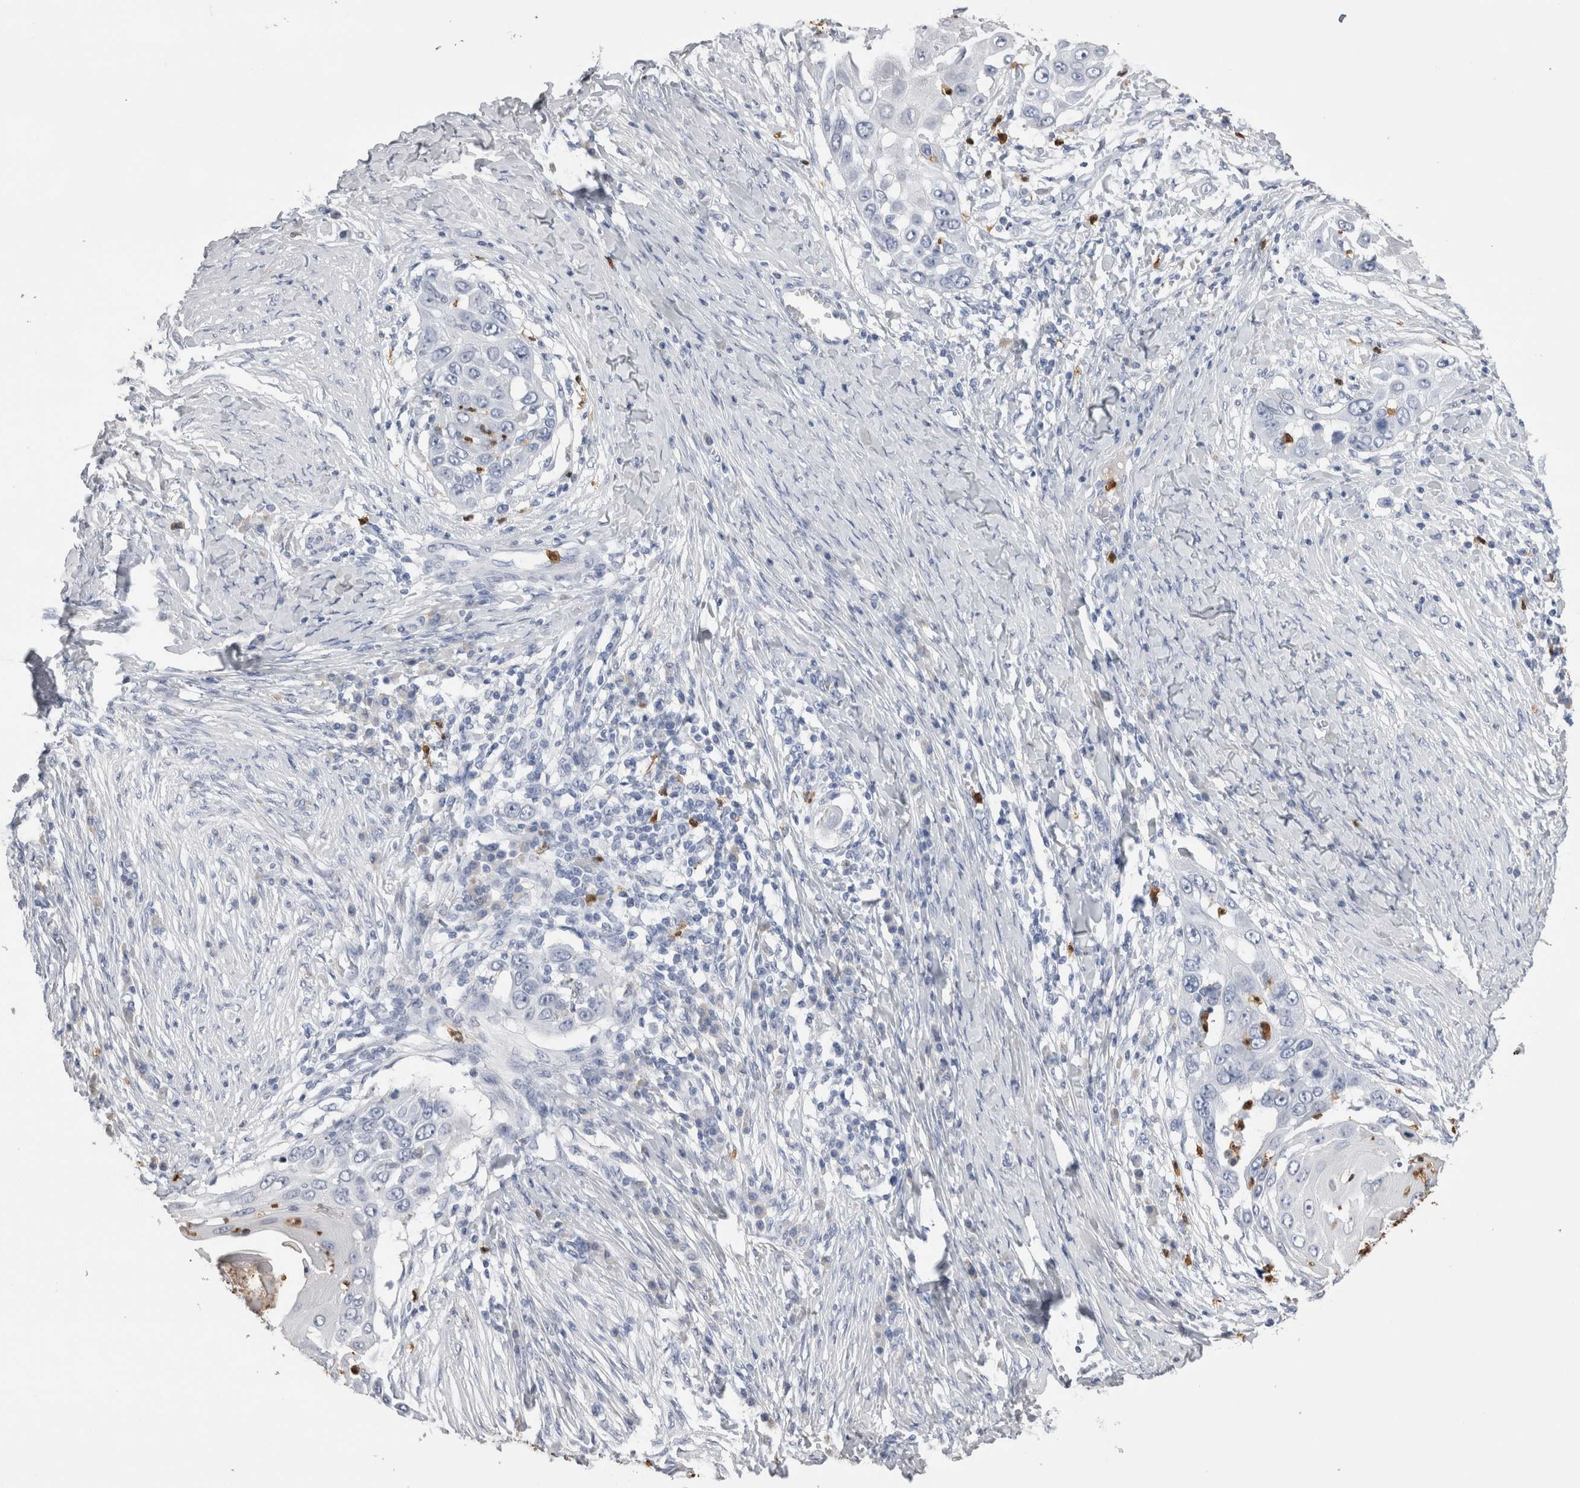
{"staining": {"intensity": "negative", "quantity": "none", "location": "none"}, "tissue": "skin cancer", "cell_type": "Tumor cells", "image_type": "cancer", "snomed": [{"axis": "morphology", "description": "Squamous cell carcinoma, NOS"}, {"axis": "topography", "description": "Skin"}], "caption": "Immunohistochemistry of human squamous cell carcinoma (skin) reveals no positivity in tumor cells.", "gene": "S100A12", "patient": {"sex": "female", "age": 44}}